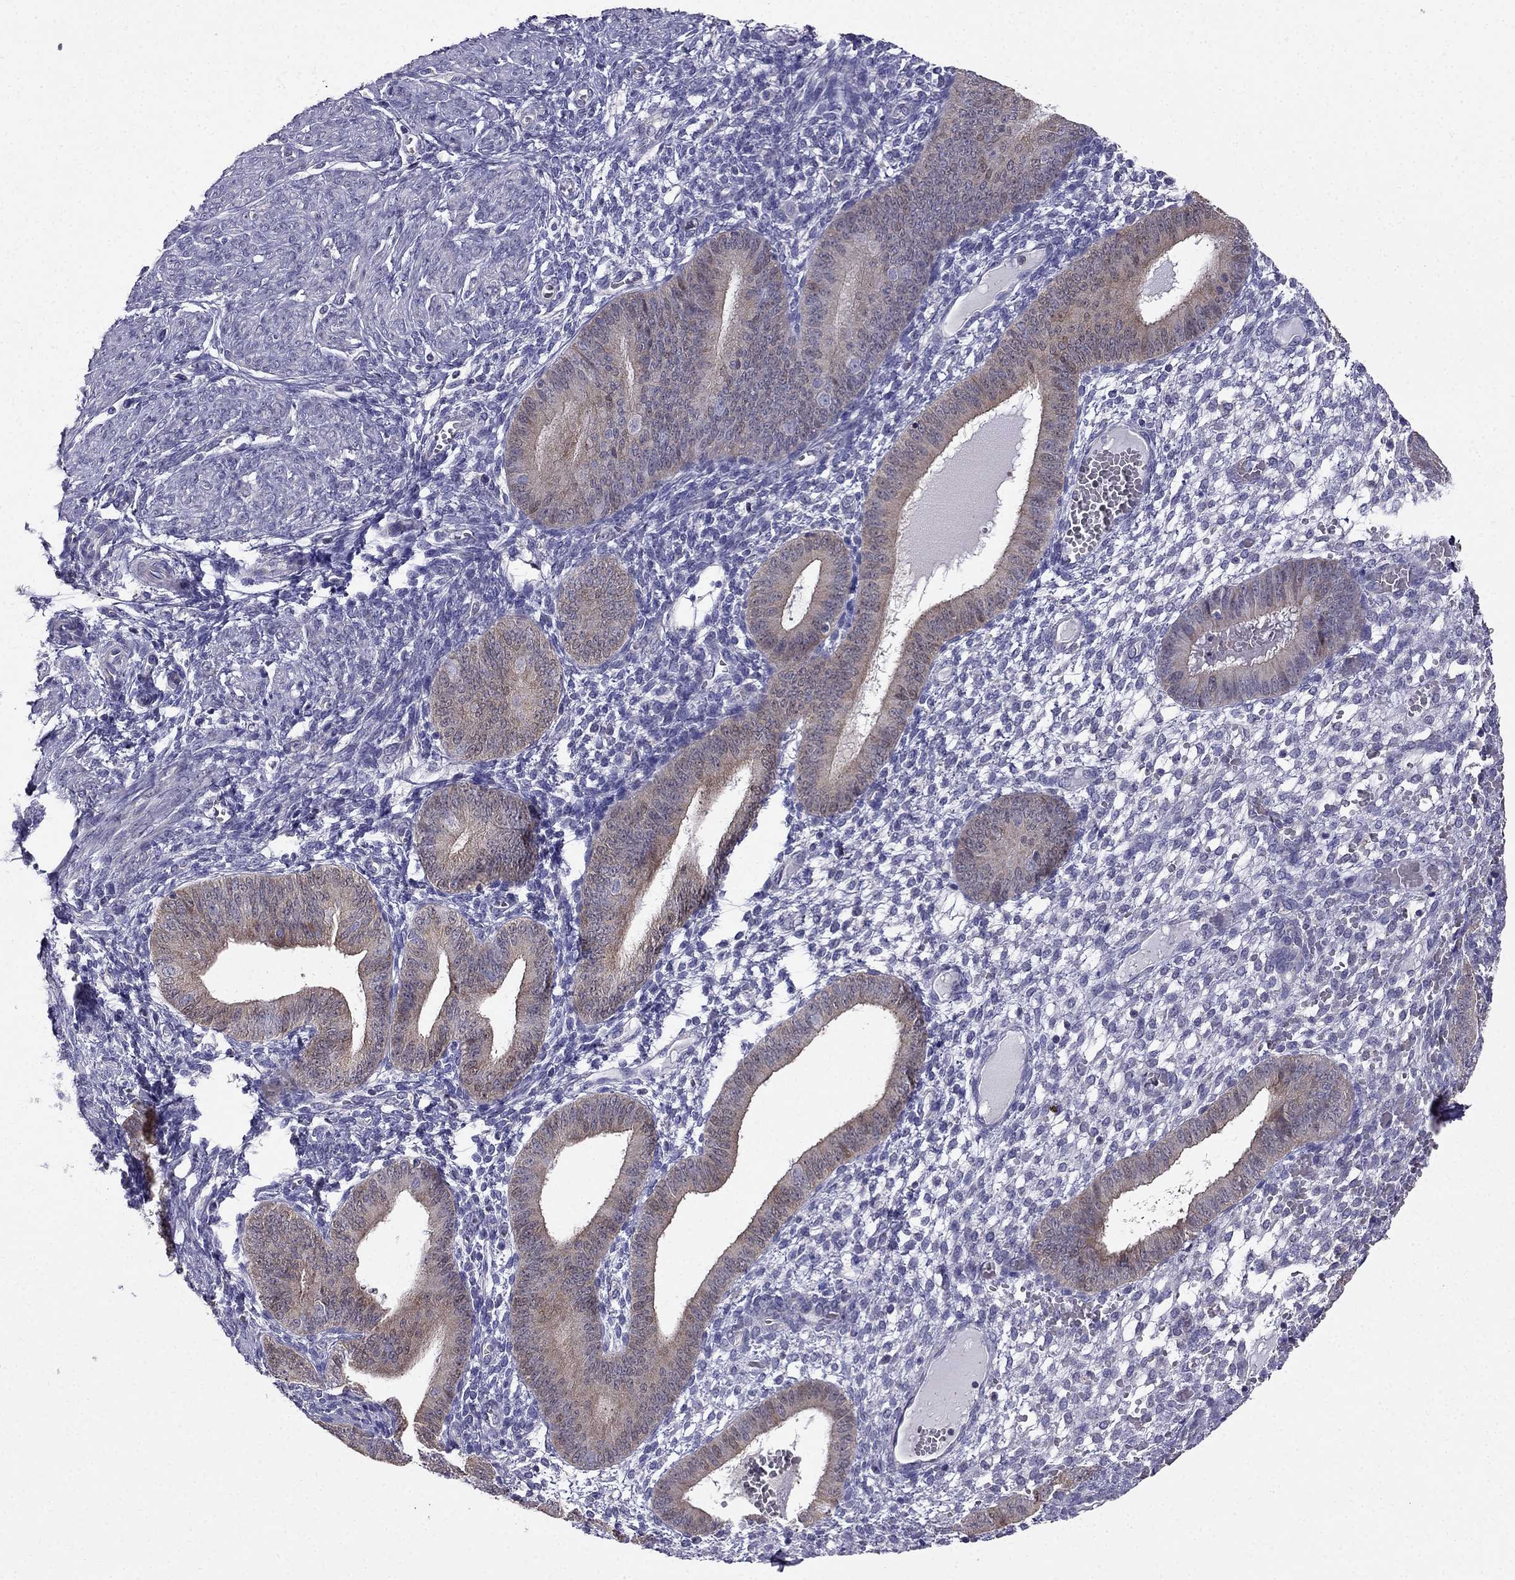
{"staining": {"intensity": "negative", "quantity": "none", "location": "none"}, "tissue": "endometrium", "cell_type": "Cells in endometrial stroma", "image_type": "normal", "snomed": [{"axis": "morphology", "description": "Normal tissue, NOS"}, {"axis": "topography", "description": "Endometrium"}], "caption": "The image shows no staining of cells in endometrial stroma in unremarkable endometrium.", "gene": "AS3MT", "patient": {"sex": "female", "age": 42}}